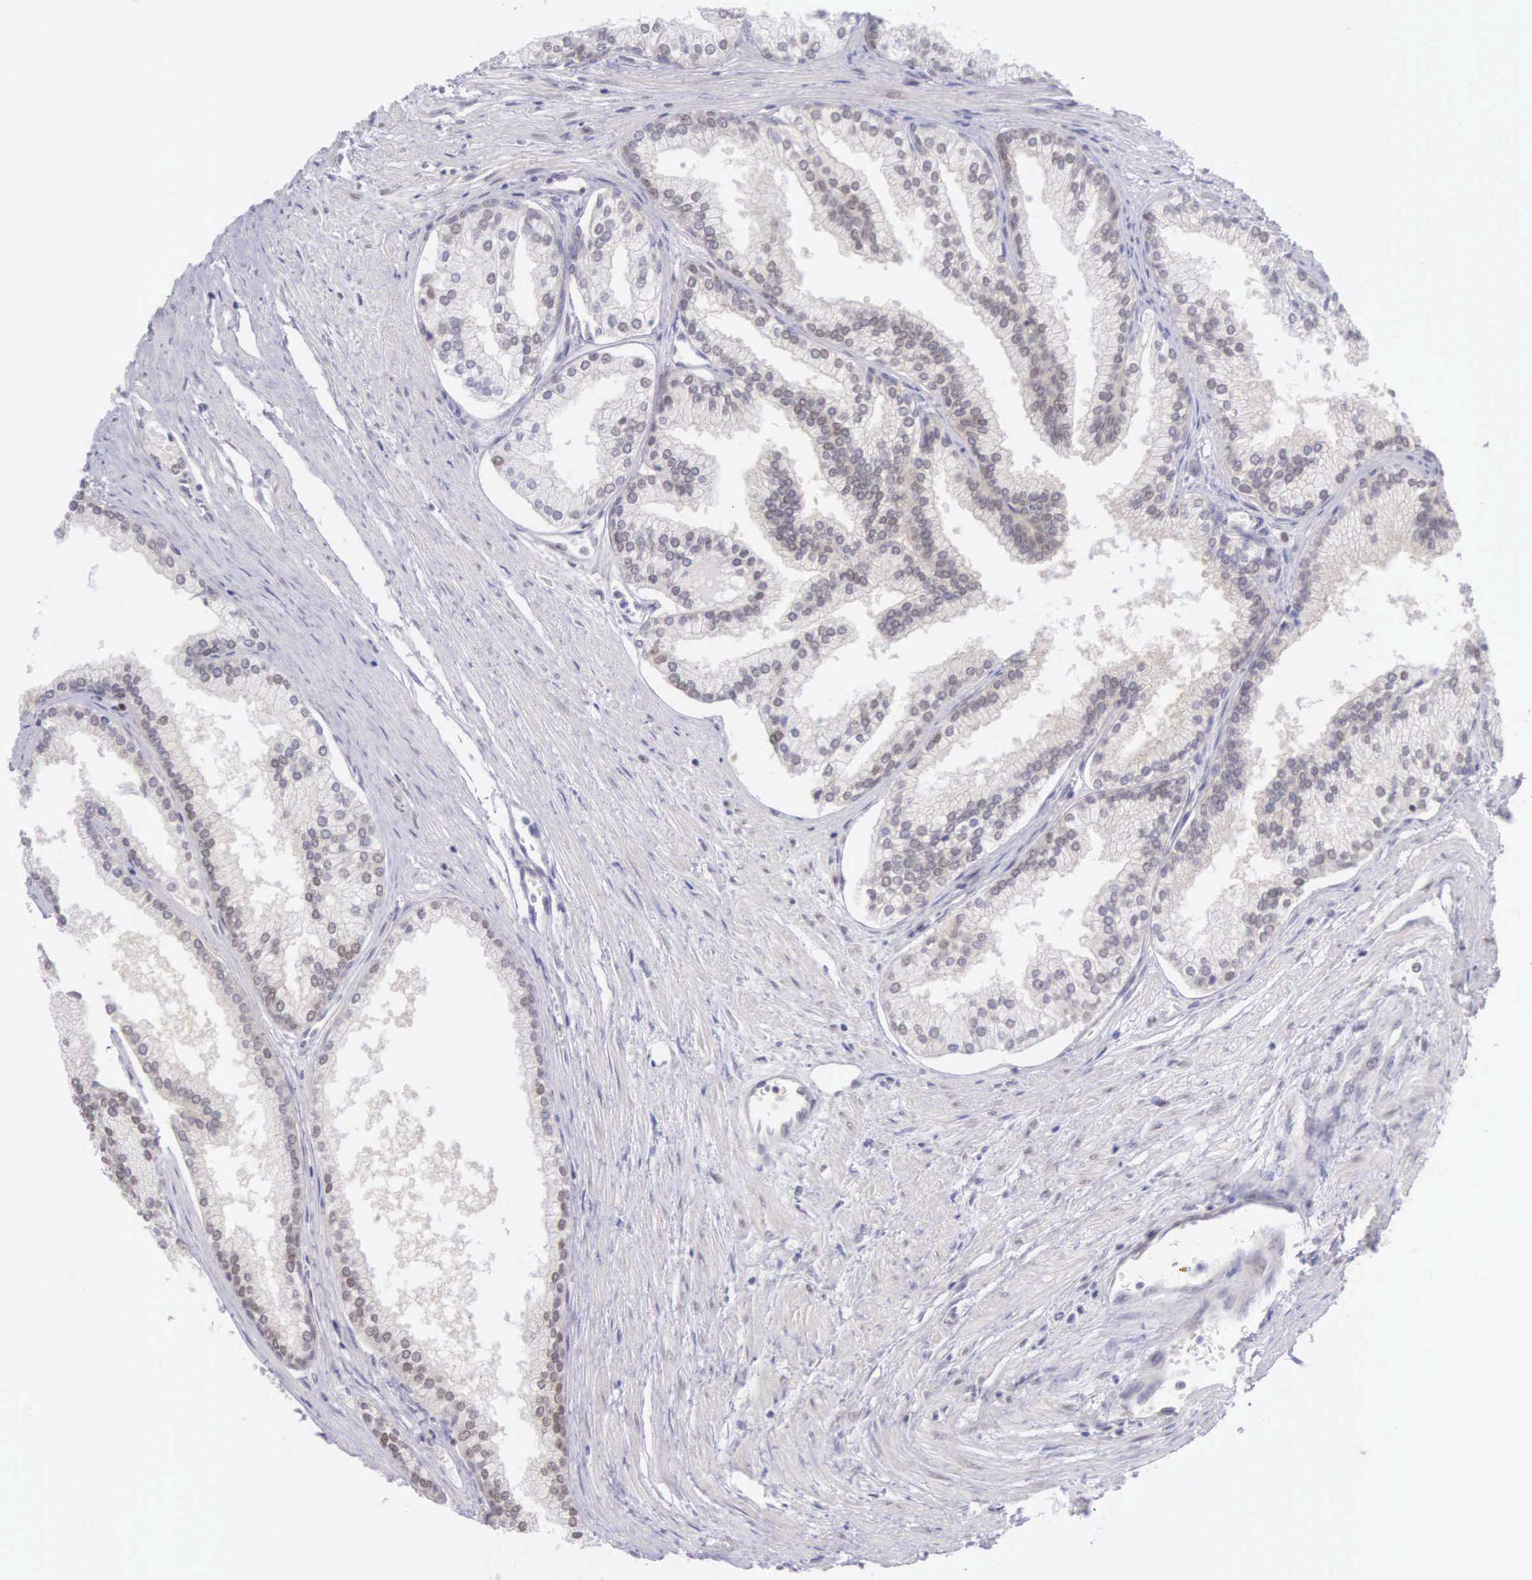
{"staining": {"intensity": "moderate", "quantity": ">75%", "location": "nuclear"}, "tissue": "prostate", "cell_type": "Glandular cells", "image_type": "normal", "snomed": [{"axis": "morphology", "description": "Normal tissue, NOS"}, {"axis": "topography", "description": "Prostate"}], "caption": "Prostate stained with DAB (3,3'-diaminobenzidine) immunohistochemistry reveals medium levels of moderate nuclear staining in about >75% of glandular cells. (Brightfield microscopy of DAB IHC at high magnification).", "gene": "CCDC117", "patient": {"sex": "male", "age": 68}}